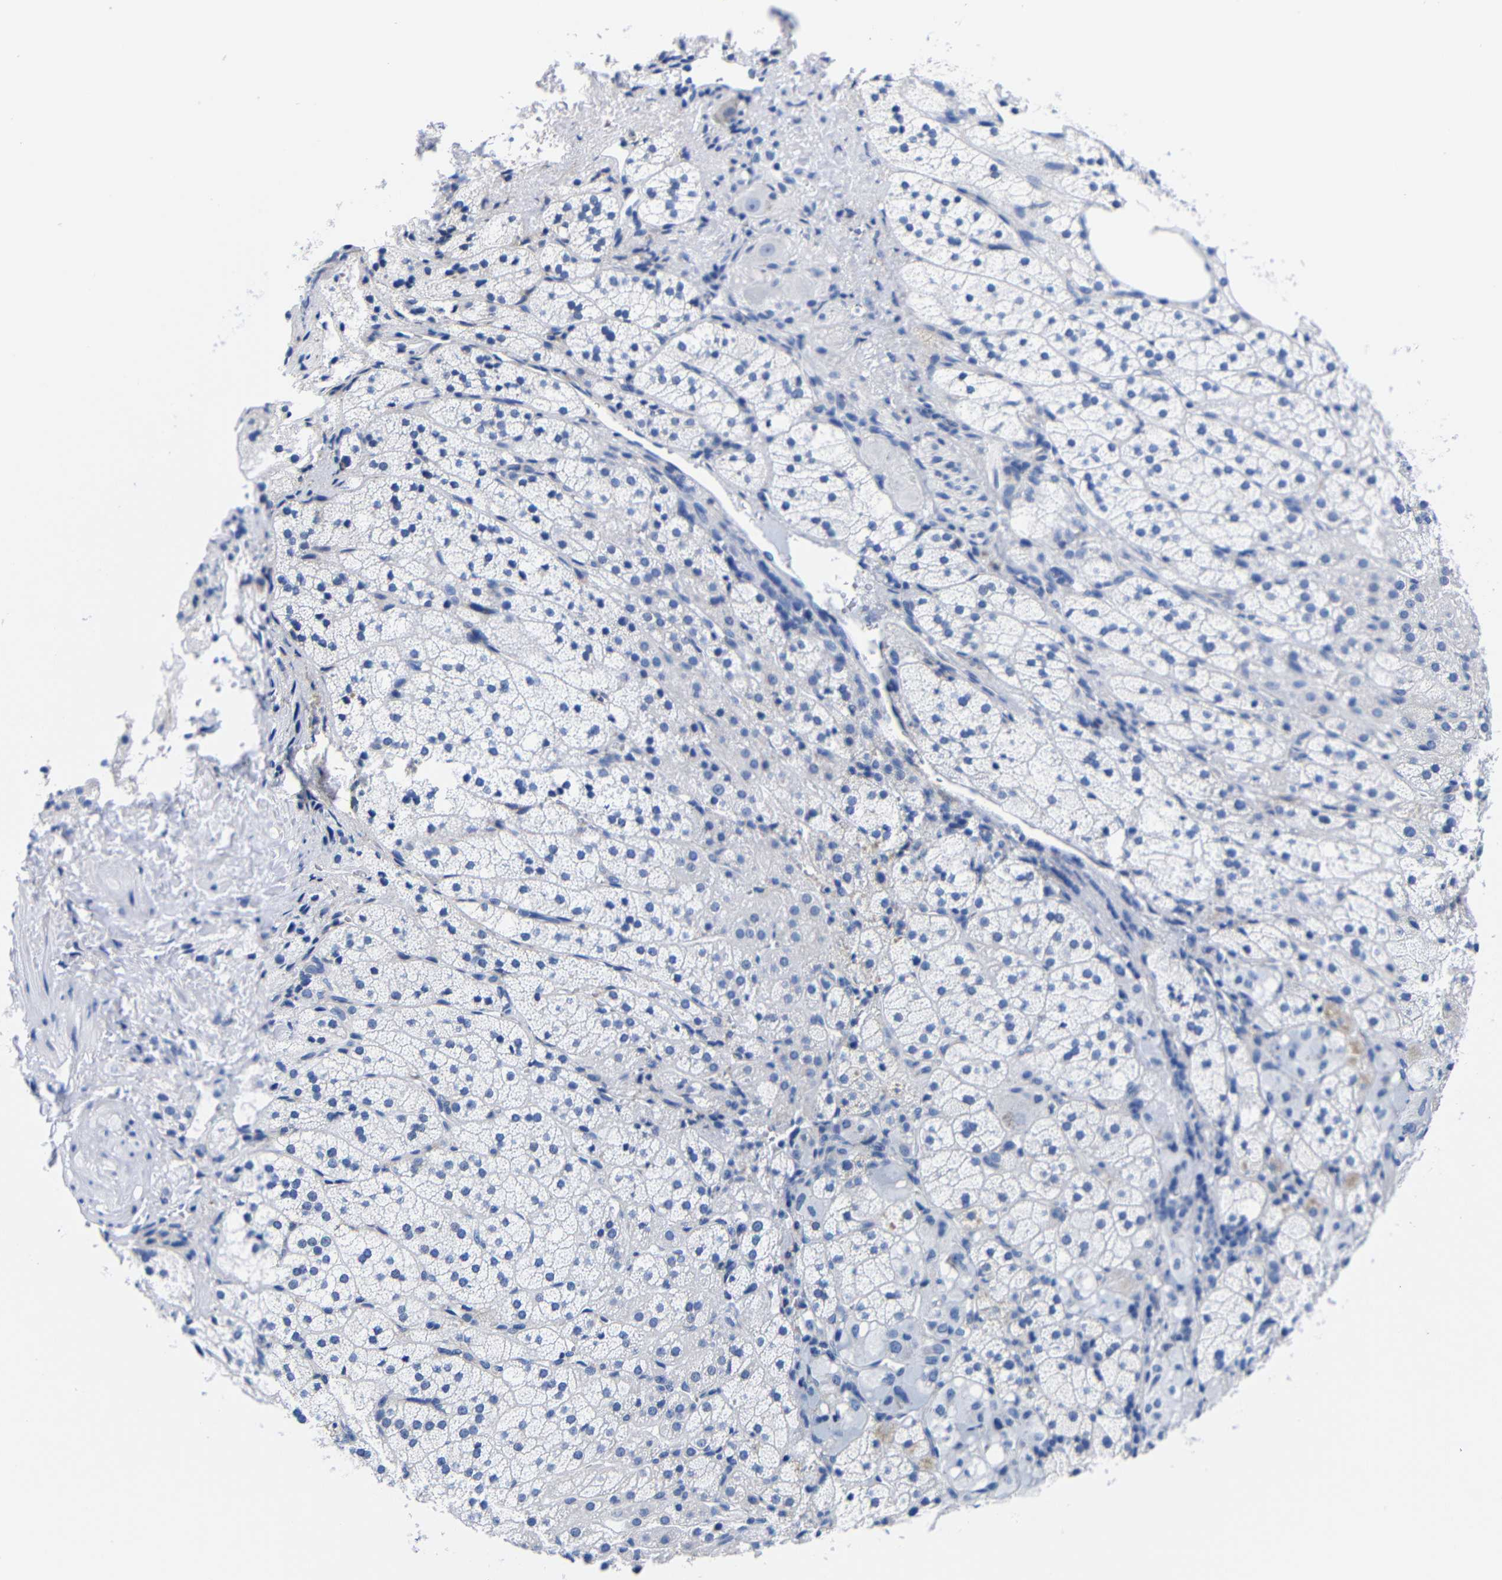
{"staining": {"intensity": "negative", "quantity": "none", "location": "none"}, "tissue": "adrenal gland", "cell_type": "Glandular cells", "image_type": "normal", "snomed": [{"axis": "morphology", "description": "Normal tissue, NOS"}, {"axis": "topography", "description": "Adrenal gland"}], "caption": "Immunohistochemical staining of unremarkable human adrenal gland reveals no significant staining in glandular cells.", "gene": "CLEC4G", "patient": {"sex": "male", "age": 56}}